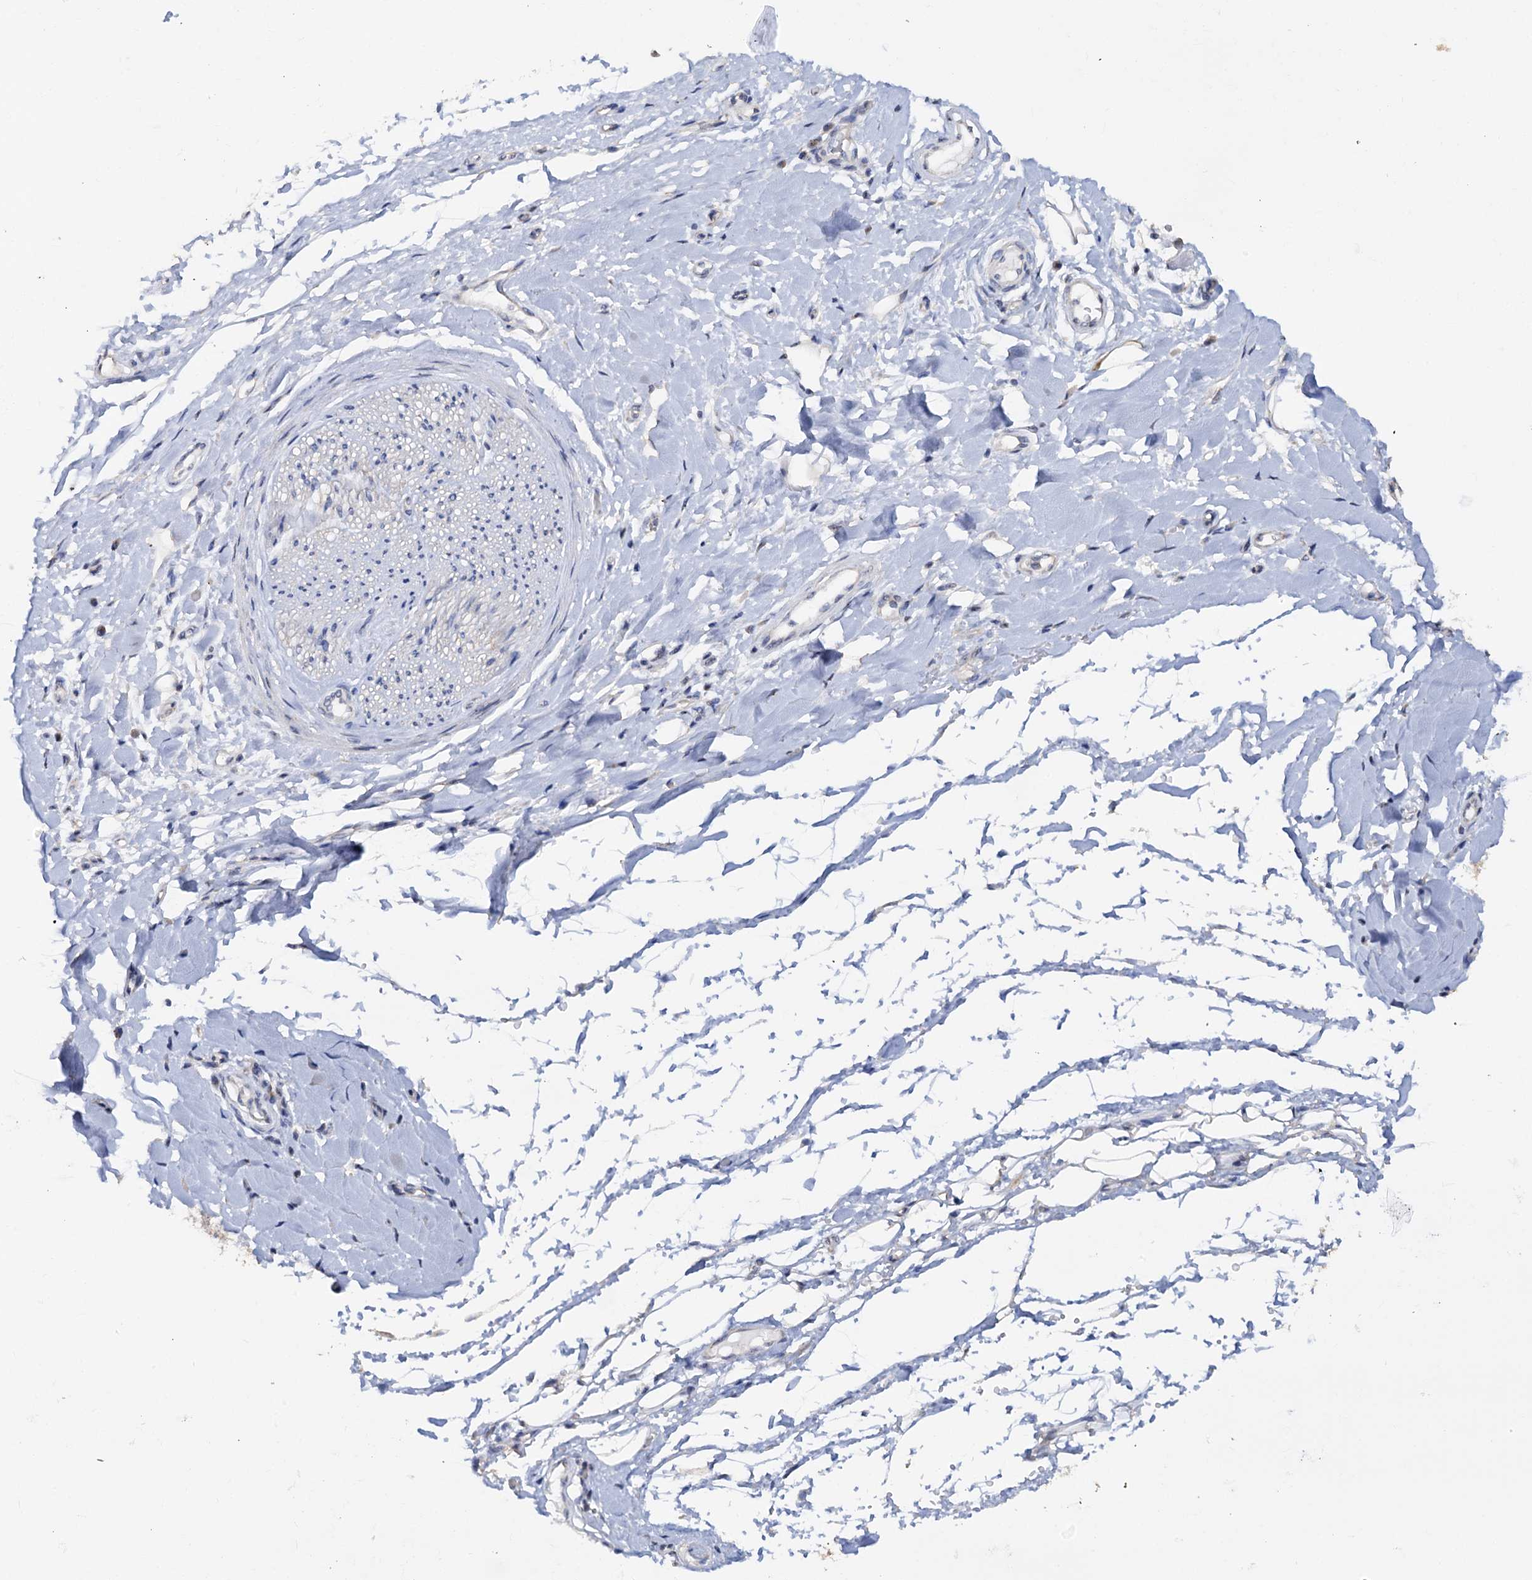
{"staining": {"intensity": "negative", "quantity": "none", "location": "none"}, "tissue": "adipose tissue", "cell_type": "Adipocytes", "image_type": "normal", "snomed": [{"axis": "morphology", "description": "Normal tissue, NOS"}, {"axis": "morphology", "description": "Adenocarcinoma, NOS"}, {"axis": "topography", "description": "Stomach, upper"}, {"axis": "topography", "description": "Peripheral nerve tissue"}], "caption": "Adipocytes are negative for protein expression in normal human adipose tissue. (DAB IHC with hematoxylin counter stain).", "gene": "C2CD3", "patient": {"sex": "male", "age": 62}}